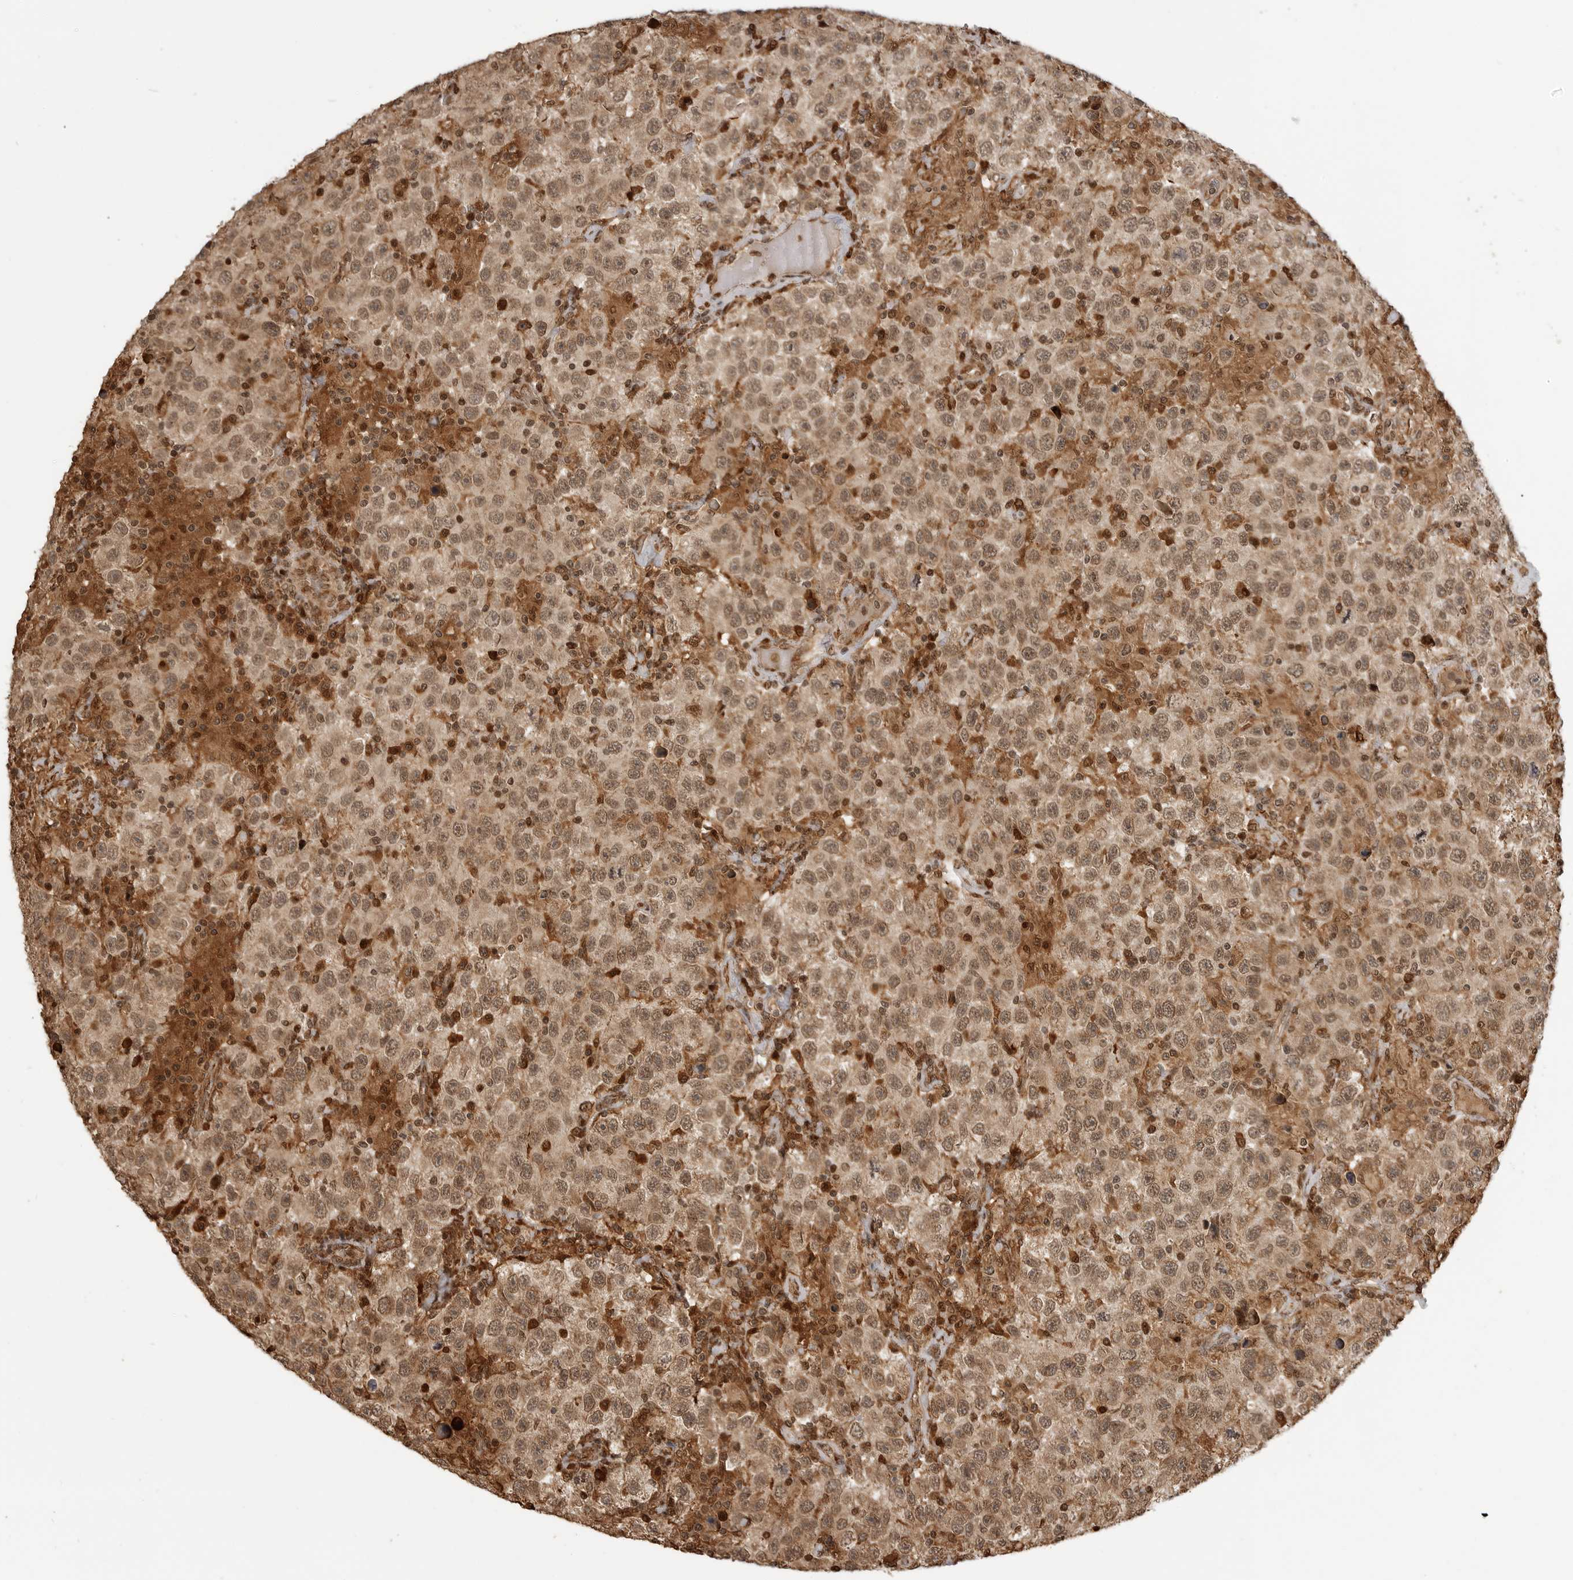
{"staining": {"intensity": "moderate", "quantity": ">75%", "location": "cytoplasmic/membranous,nuclear"}, "tissue": "testis cancer", "cell_type": "Tumor cells", "image_type": "cancer", "snomed": [{"axis": "morphology", "description": "Seminoma, NOS"}, {"axis": "topography", "description": "Testis"}], "caption": "About >75% of tumor cells in human seminoma (testis) exhibit moderate cytoplasmic/membranous and nuclear protein positivity as visualized by brown immunohistochemical staining.", "gene": "BMP2K", "patient": {"sex": "male", "age": 41}}